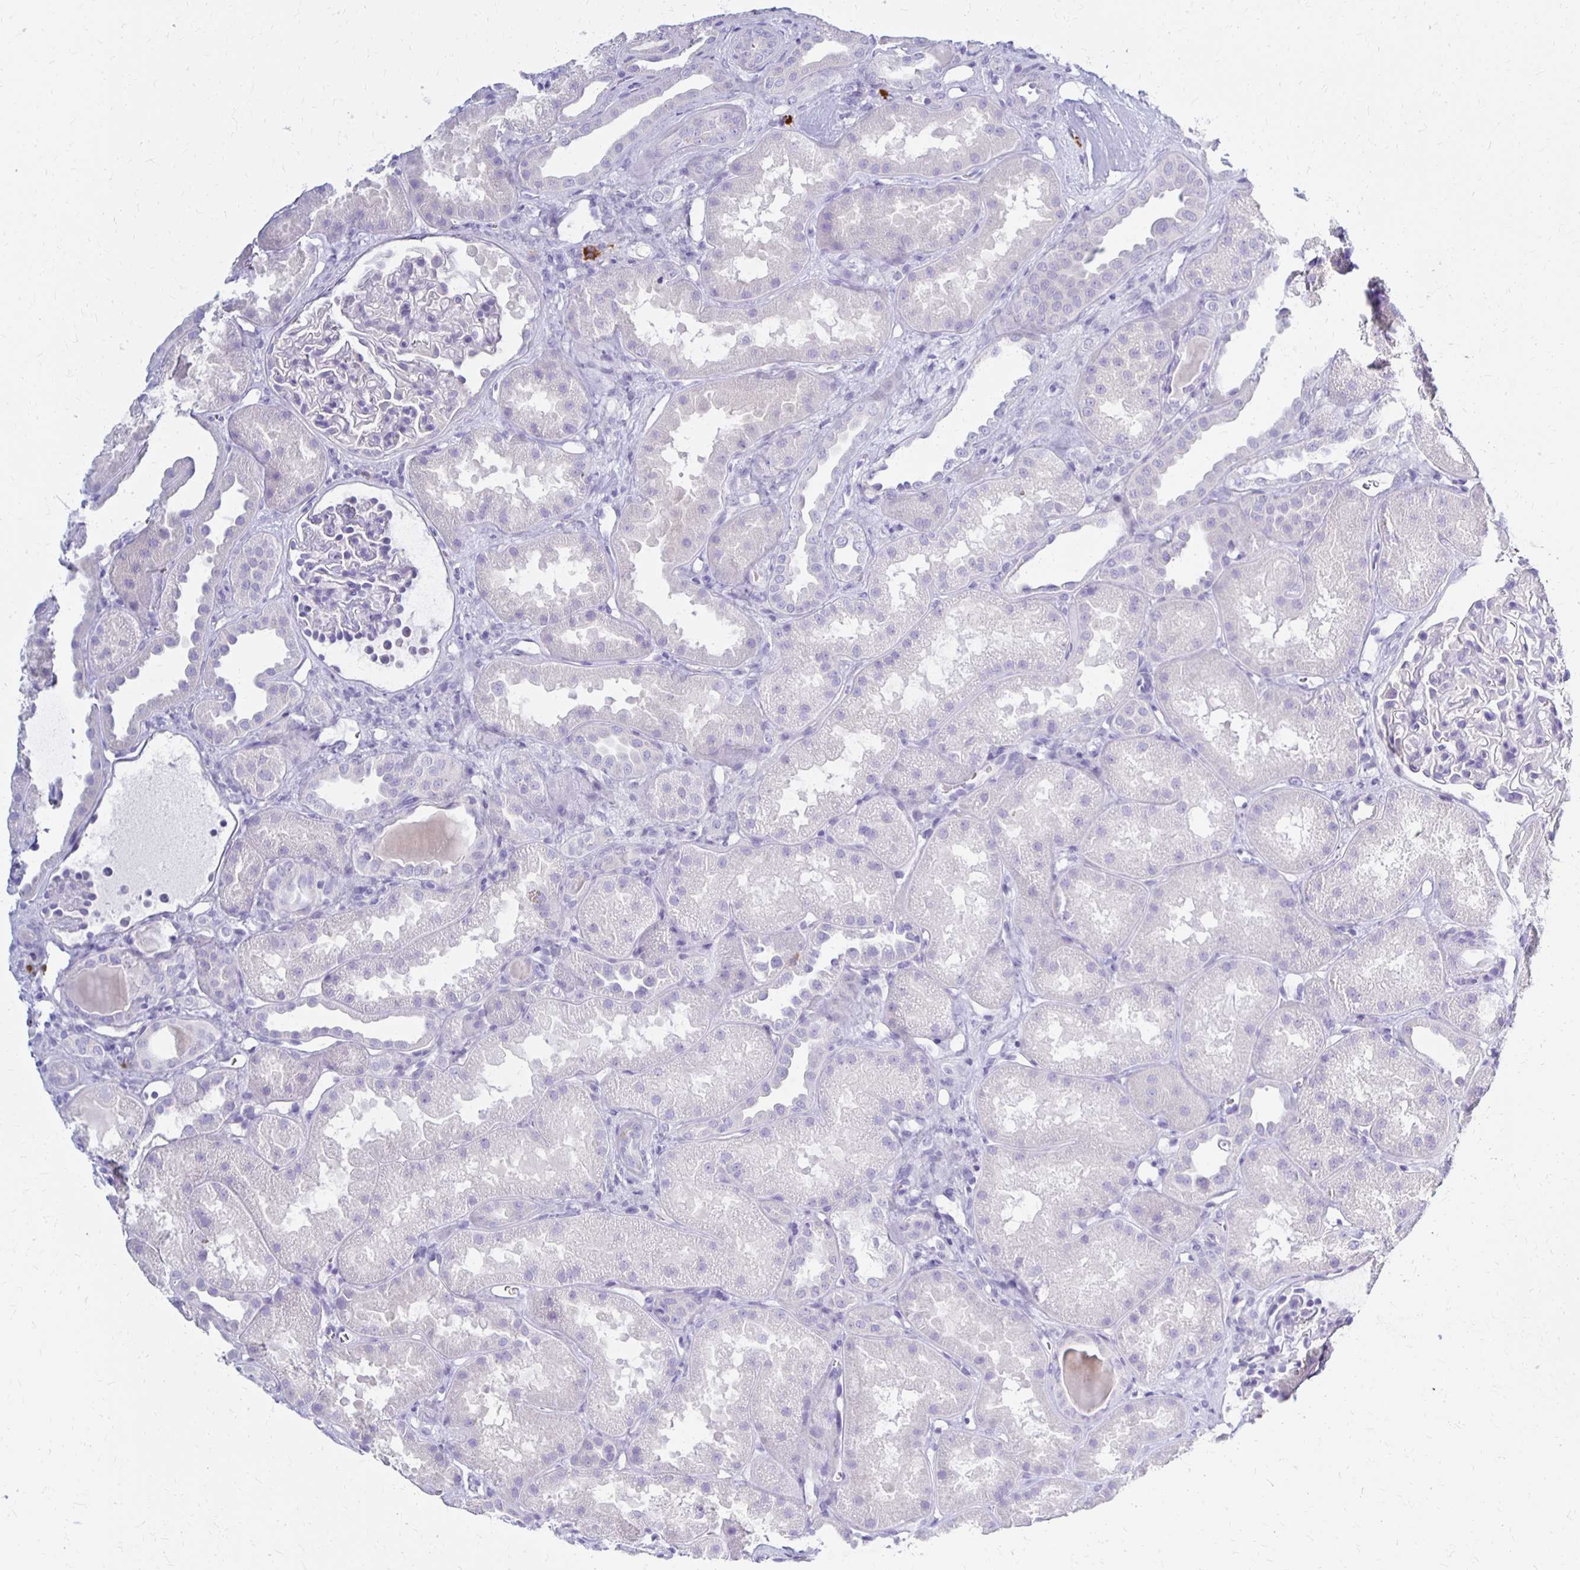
{"staining": {"intensity": "negative", "quantity": "none", "location": "none"}, "tissue": "kidney", "cell_type": "Cells in glomeruli", "image_type": "normal", "snomed": [{"axis": "morphology", "description": "Normal tissue, NOS"}, {"axis": "topography", "description": "Kidney"}], "caption": "The photomicrograph exhibits no significant positivity in cells in glomeruli of kidney.", "gene": "FNTB", "patient": {"sex": "male", "age": 61}}